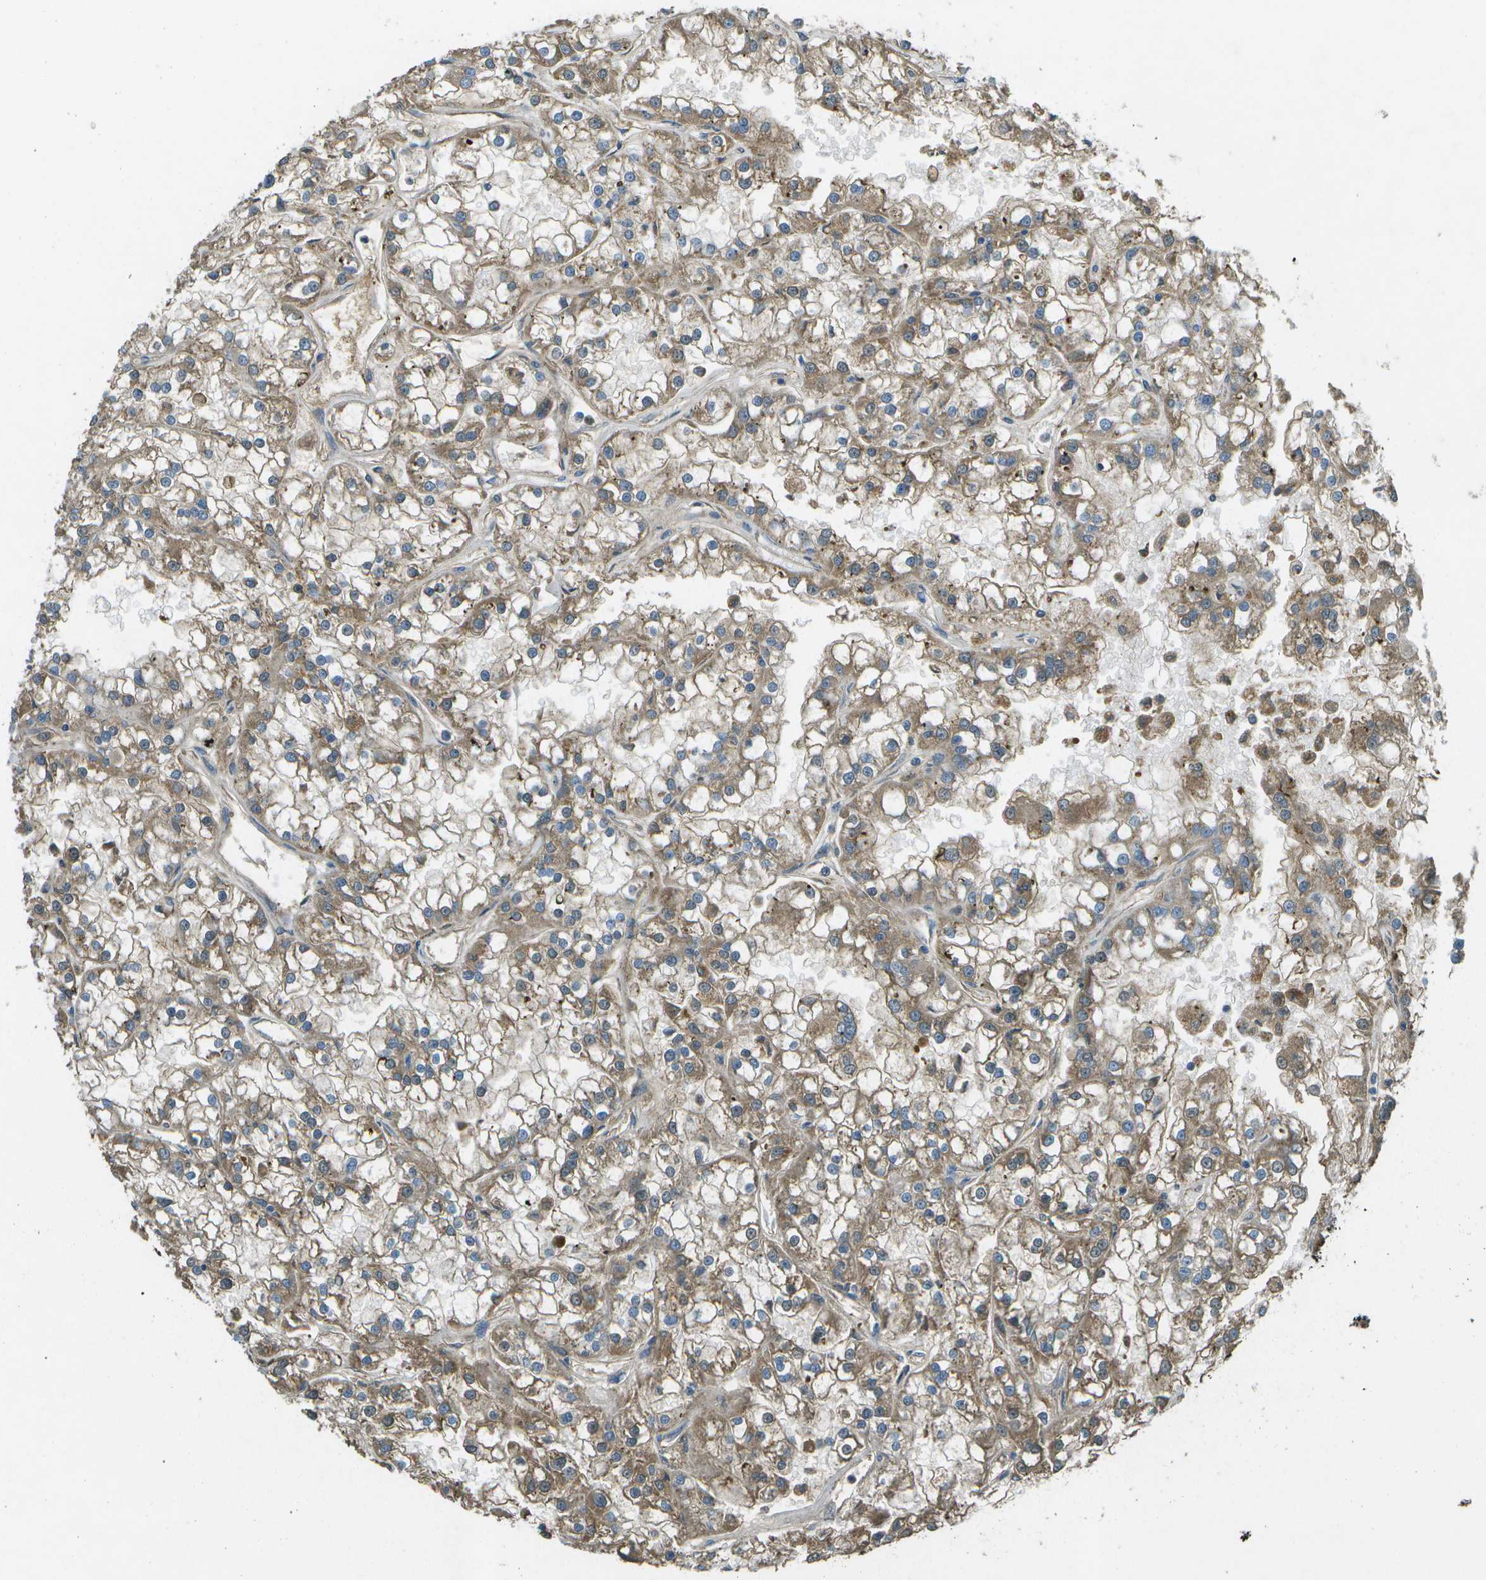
{"staining": {"intensity": "moderate", "quantity": ">75%", "location": "cytoplasmic/membranous"}, "tissue": "renal cancer", "cell_type": "Tumor cells", "image_type": "cancer", "snomed": [{"axis": "morphology", "description": "Adenocarcinoma, NOS"}, {"axis": "topography", "description": "Kidney"}], "caption": "Immunohistochemical staining of renal adenocarcinoma exhibits medium levels of moderate cytoplasmic/membranous protein positivity in approximately >75% of tumor cells.", "gene": "PXYLP1", "patient": {"sex": "female", "age": 52}}